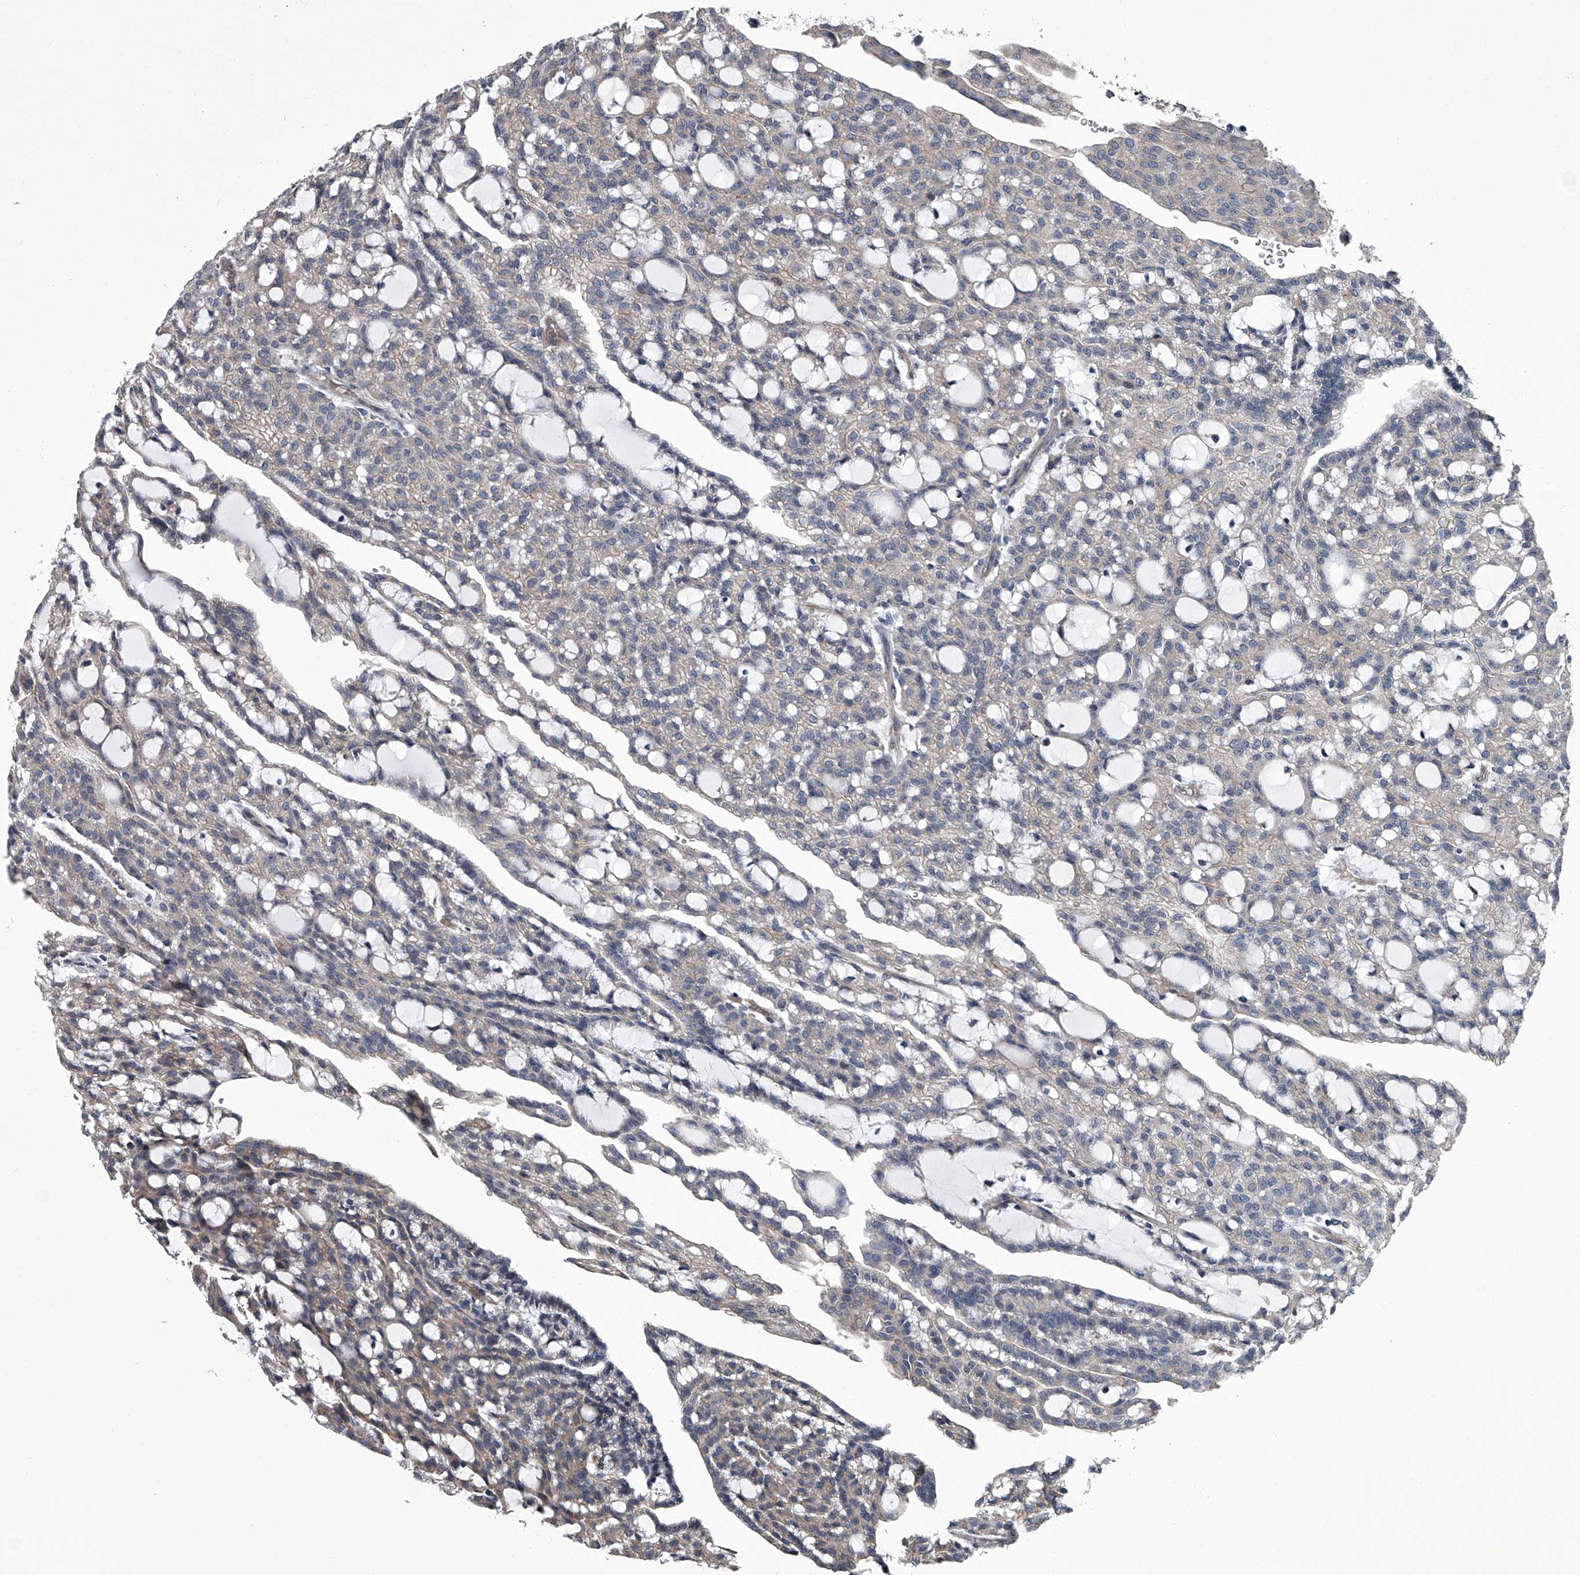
{"staining": {"intensity": "negative", "quantity": "none", "location": "none"}, "tissue": "renal cancer", "cell_type": "Tumor cells", "image_type": "cancer", "snomed": [{"axis": "morphology", "description": "Adenocarcinoma, NOS"}, {"axis": "topography", "description": "Kidney"}], "caption": "Renal cancer was stained to show a protein in brown. There is no significant positivity in tumor cells.", "gene": "ABCG1", "patient": {"sex": "male", "age": 63}}